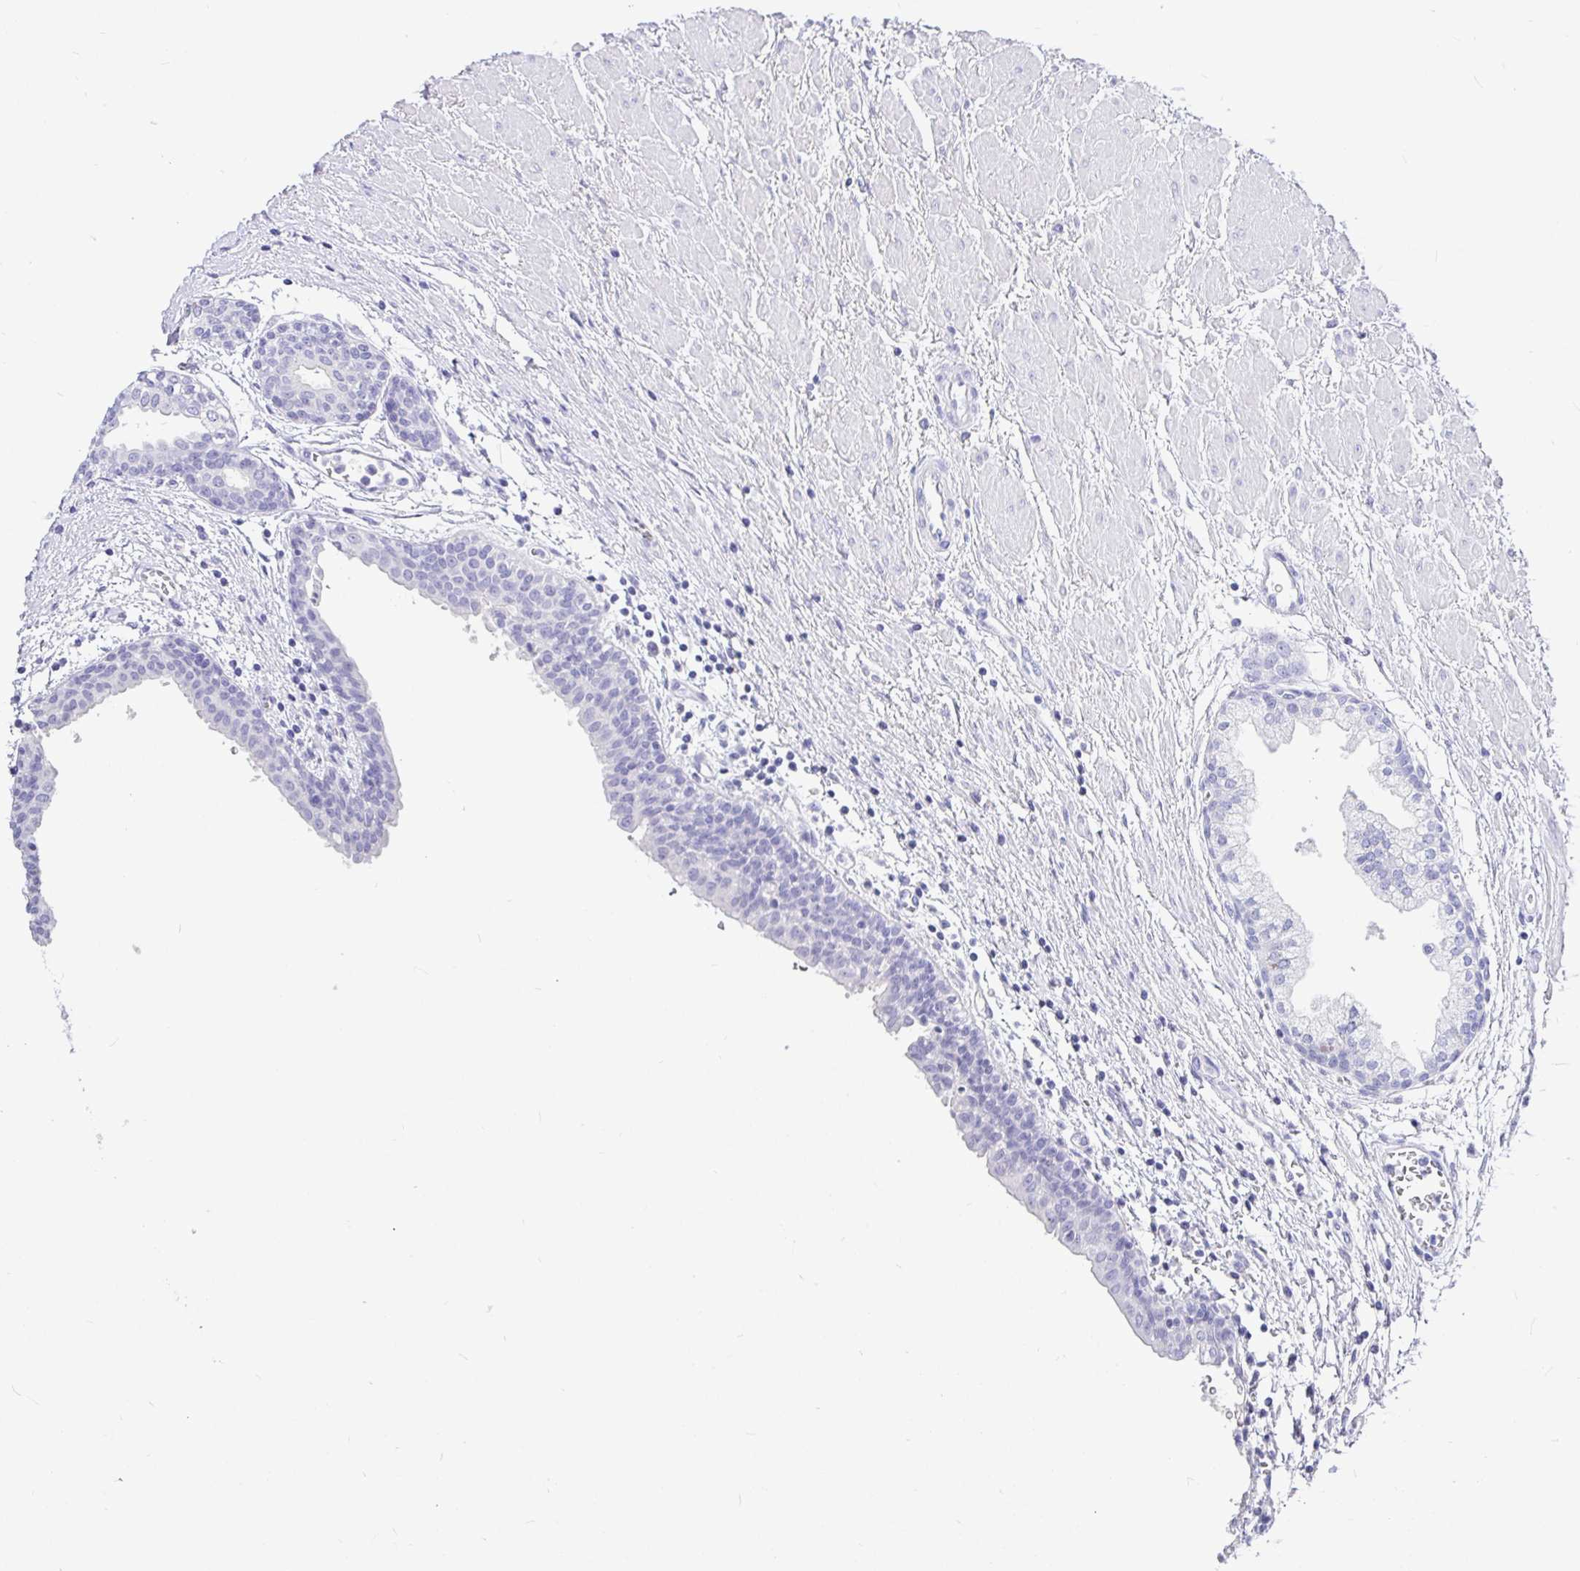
{"staining": {"intensity": "negative", "quantity": "none", "location": "none"}, "tissue": "prostate cancer", "cell_type": "Tumor cells", "image_type": "cancer", "snomed": [{"axis": "morphology", "description": "Adenocarcinoma, High grade"}, {"axis": "topography", "description": "Prostate"}], "caption": "A high-resolution photomicrograph shows immunohistochemistry staining of prostate cancer, which displays no significant expression in tumor cells.", "gene": "TPTE", "patient": {"sex": "male", "age": 58}}